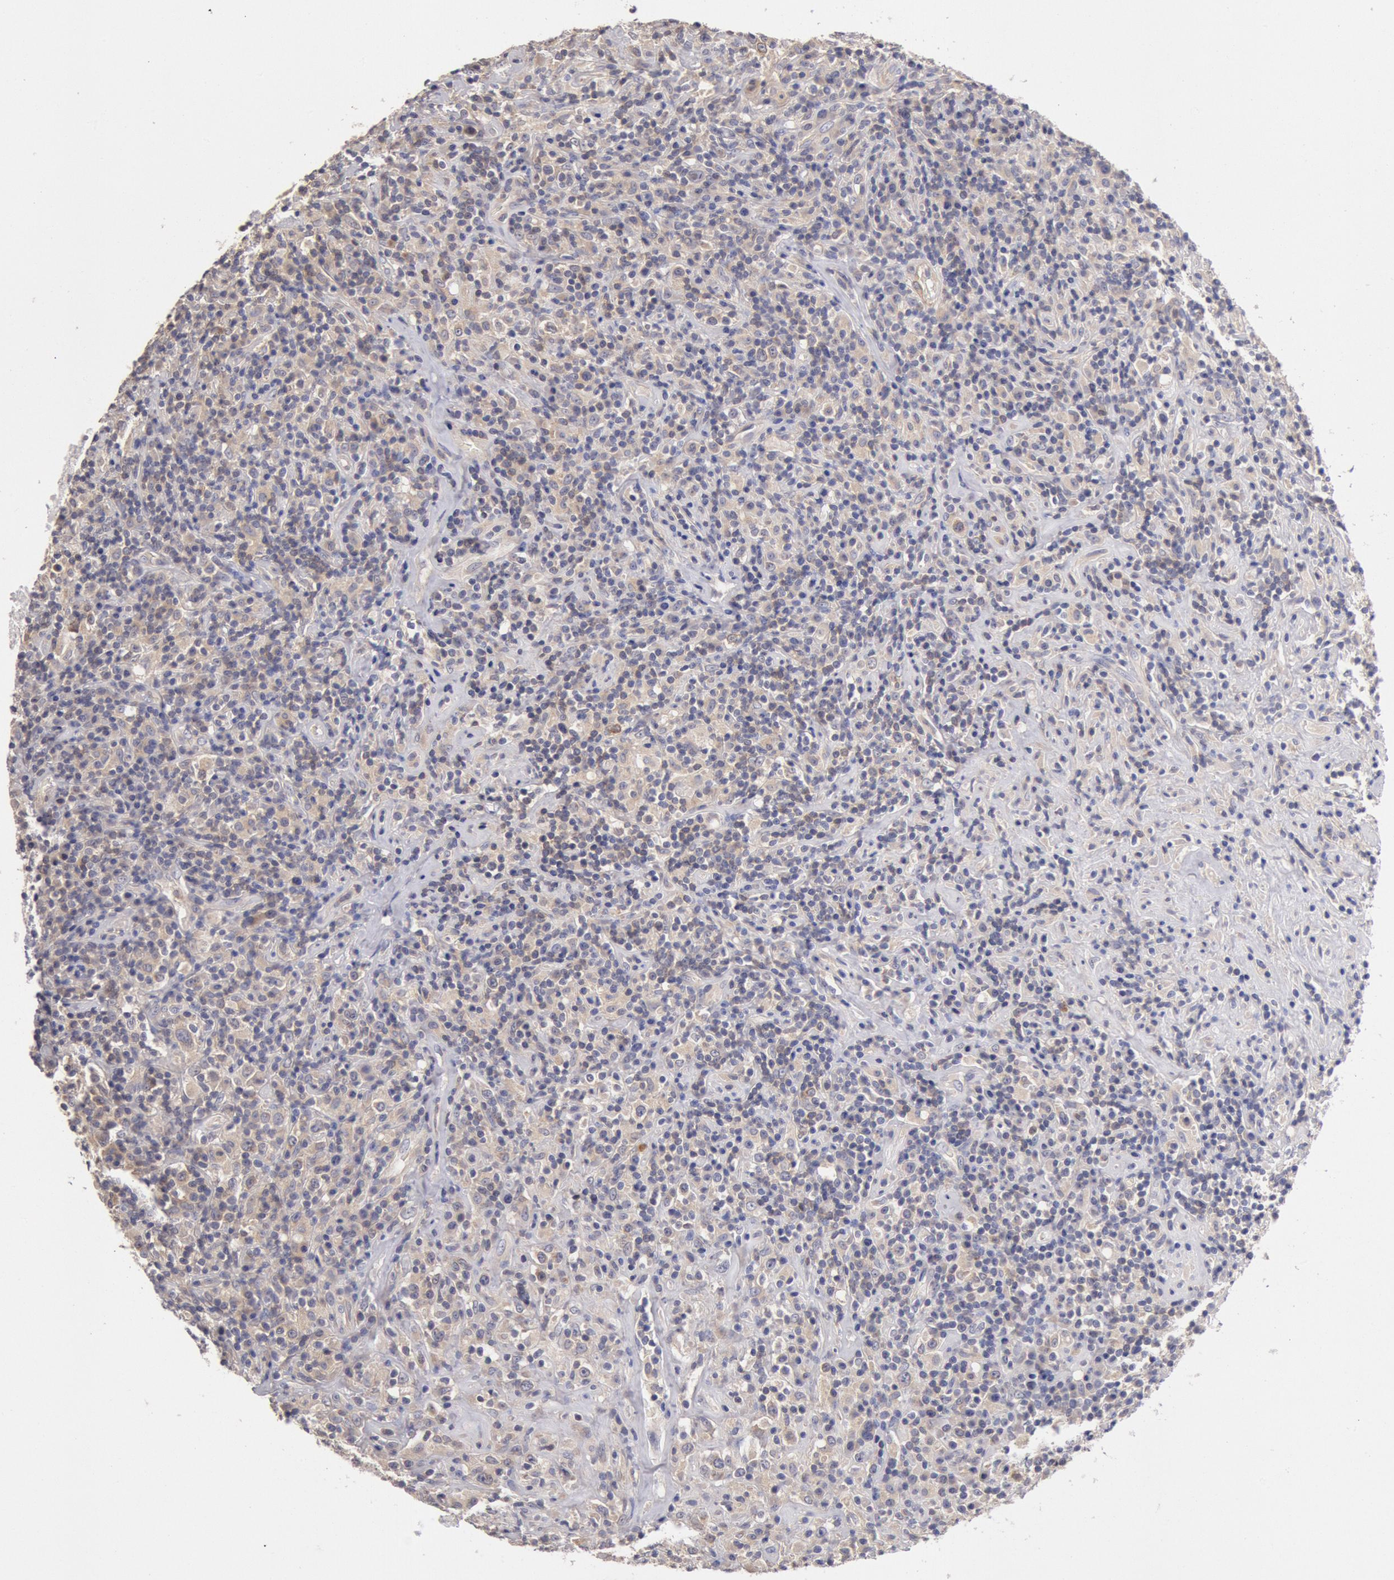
{"staining": {"intensity": "weak", "quantity": "<25%", "location": "cytoplasmic/membranous"}, "tissue": "lymphoma", "cell_type": "Tumor cells", "image_type": "cancer", "snomed": [{"axis": "morphology", "description": "Hodgkin's disease, NOS"}, {"axis": "topography", "description": "Lymph node"}], "caption": "This is a micrograph of immunohistochemistry (IHC) staining of lymphoma, which shows no positivity in tumor cells.", "gene": "TMED8", "patient": {"sex": "male", "age": 46}}